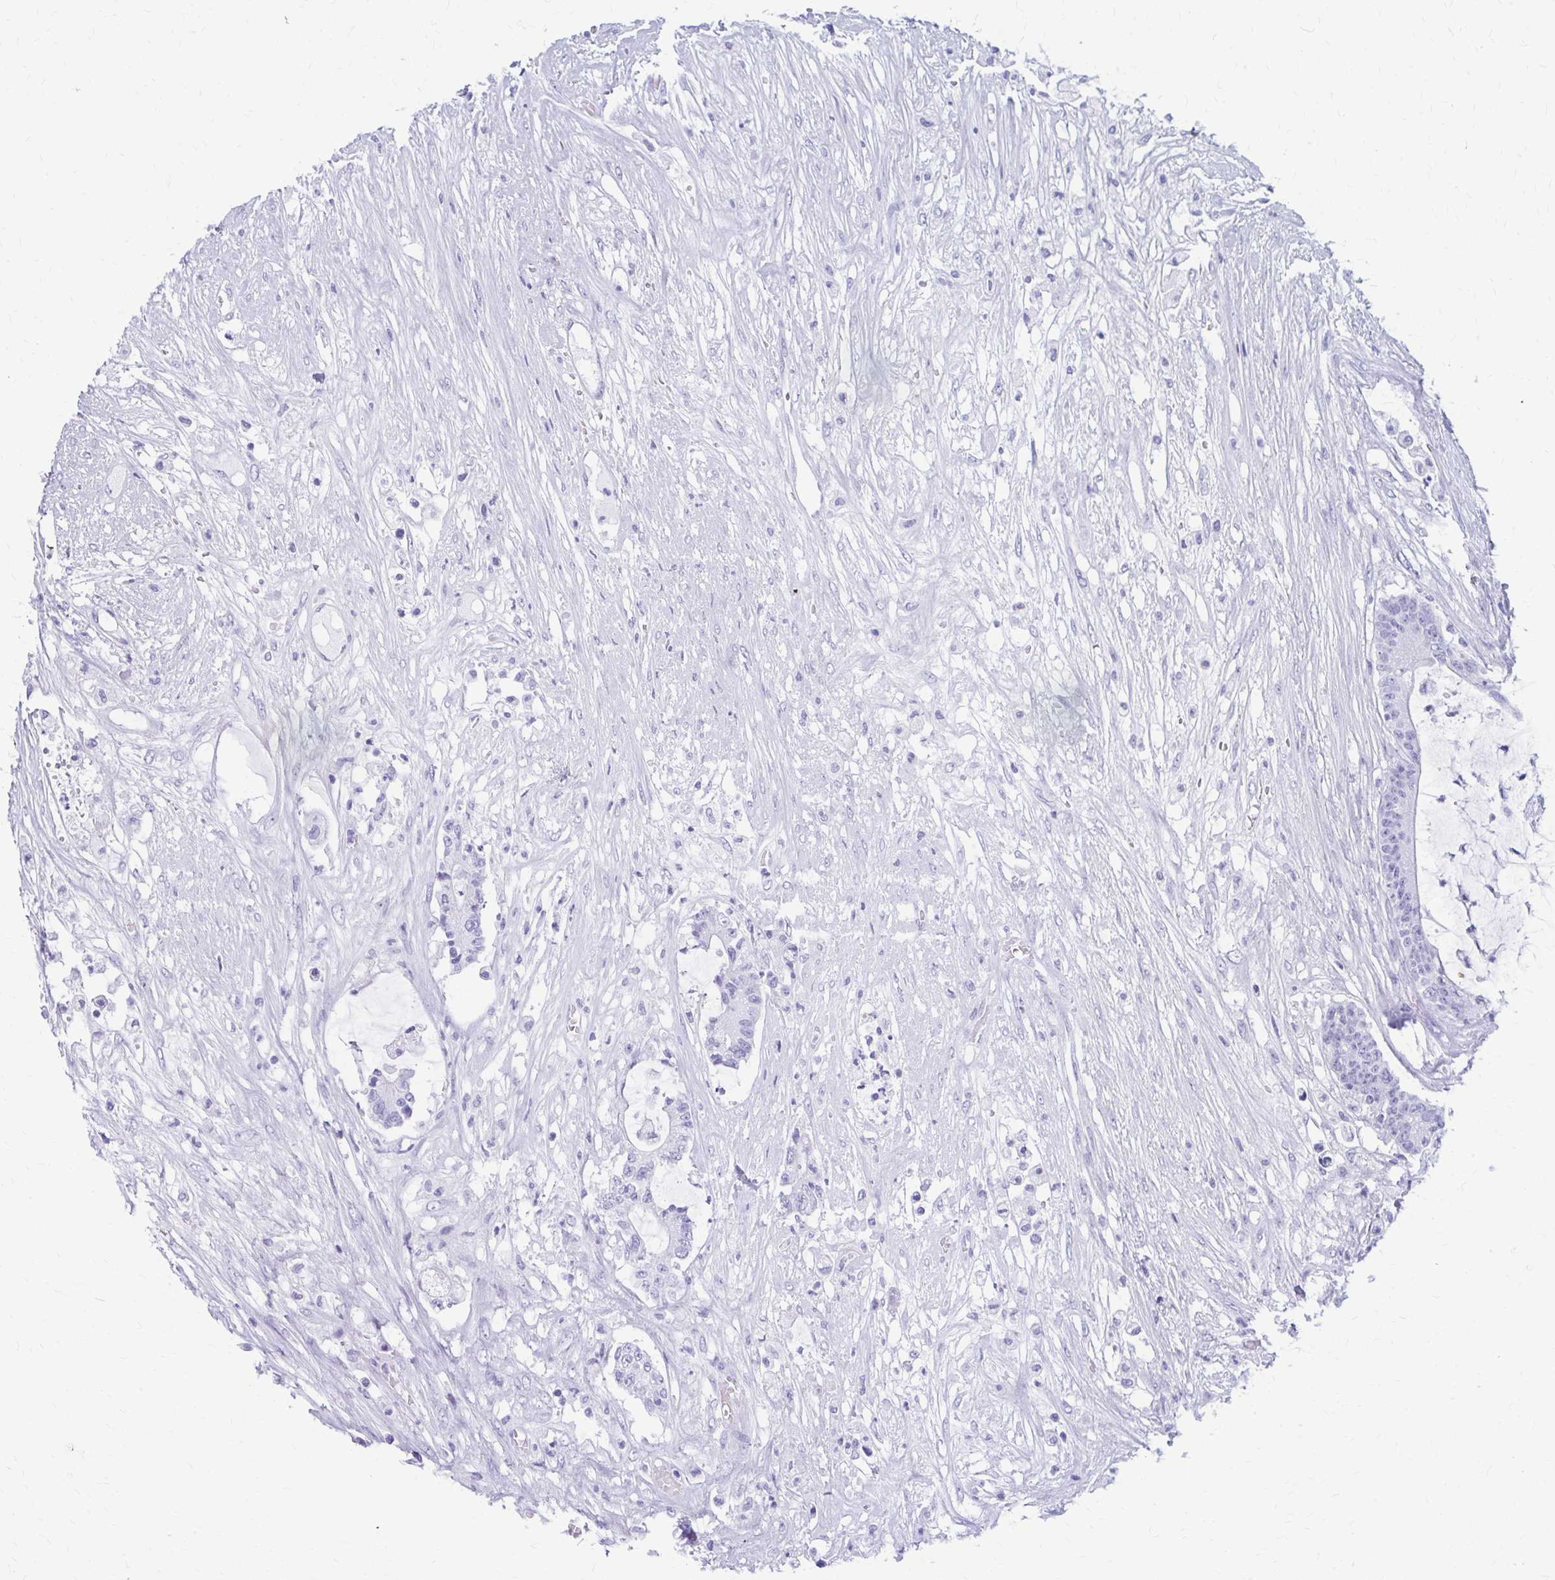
{"staining": {"intensity": "negative", "quantity": "none", "location": "none"}, "tissue": "colorectal cancer", "cell_type": "Tumor cells", "image_type": "cancer", "snomed": [{"axis": "morphology", "description": "Adenocarcinoma, NOS"}, {"axis": "topography", "description": "Colon"}], "caption": "There is no significant positivity in tumor cells of colorectal cancer (adenocarcinoma).", "gene": "NSG2", "patient": {"sex": "female", "age": 84}}